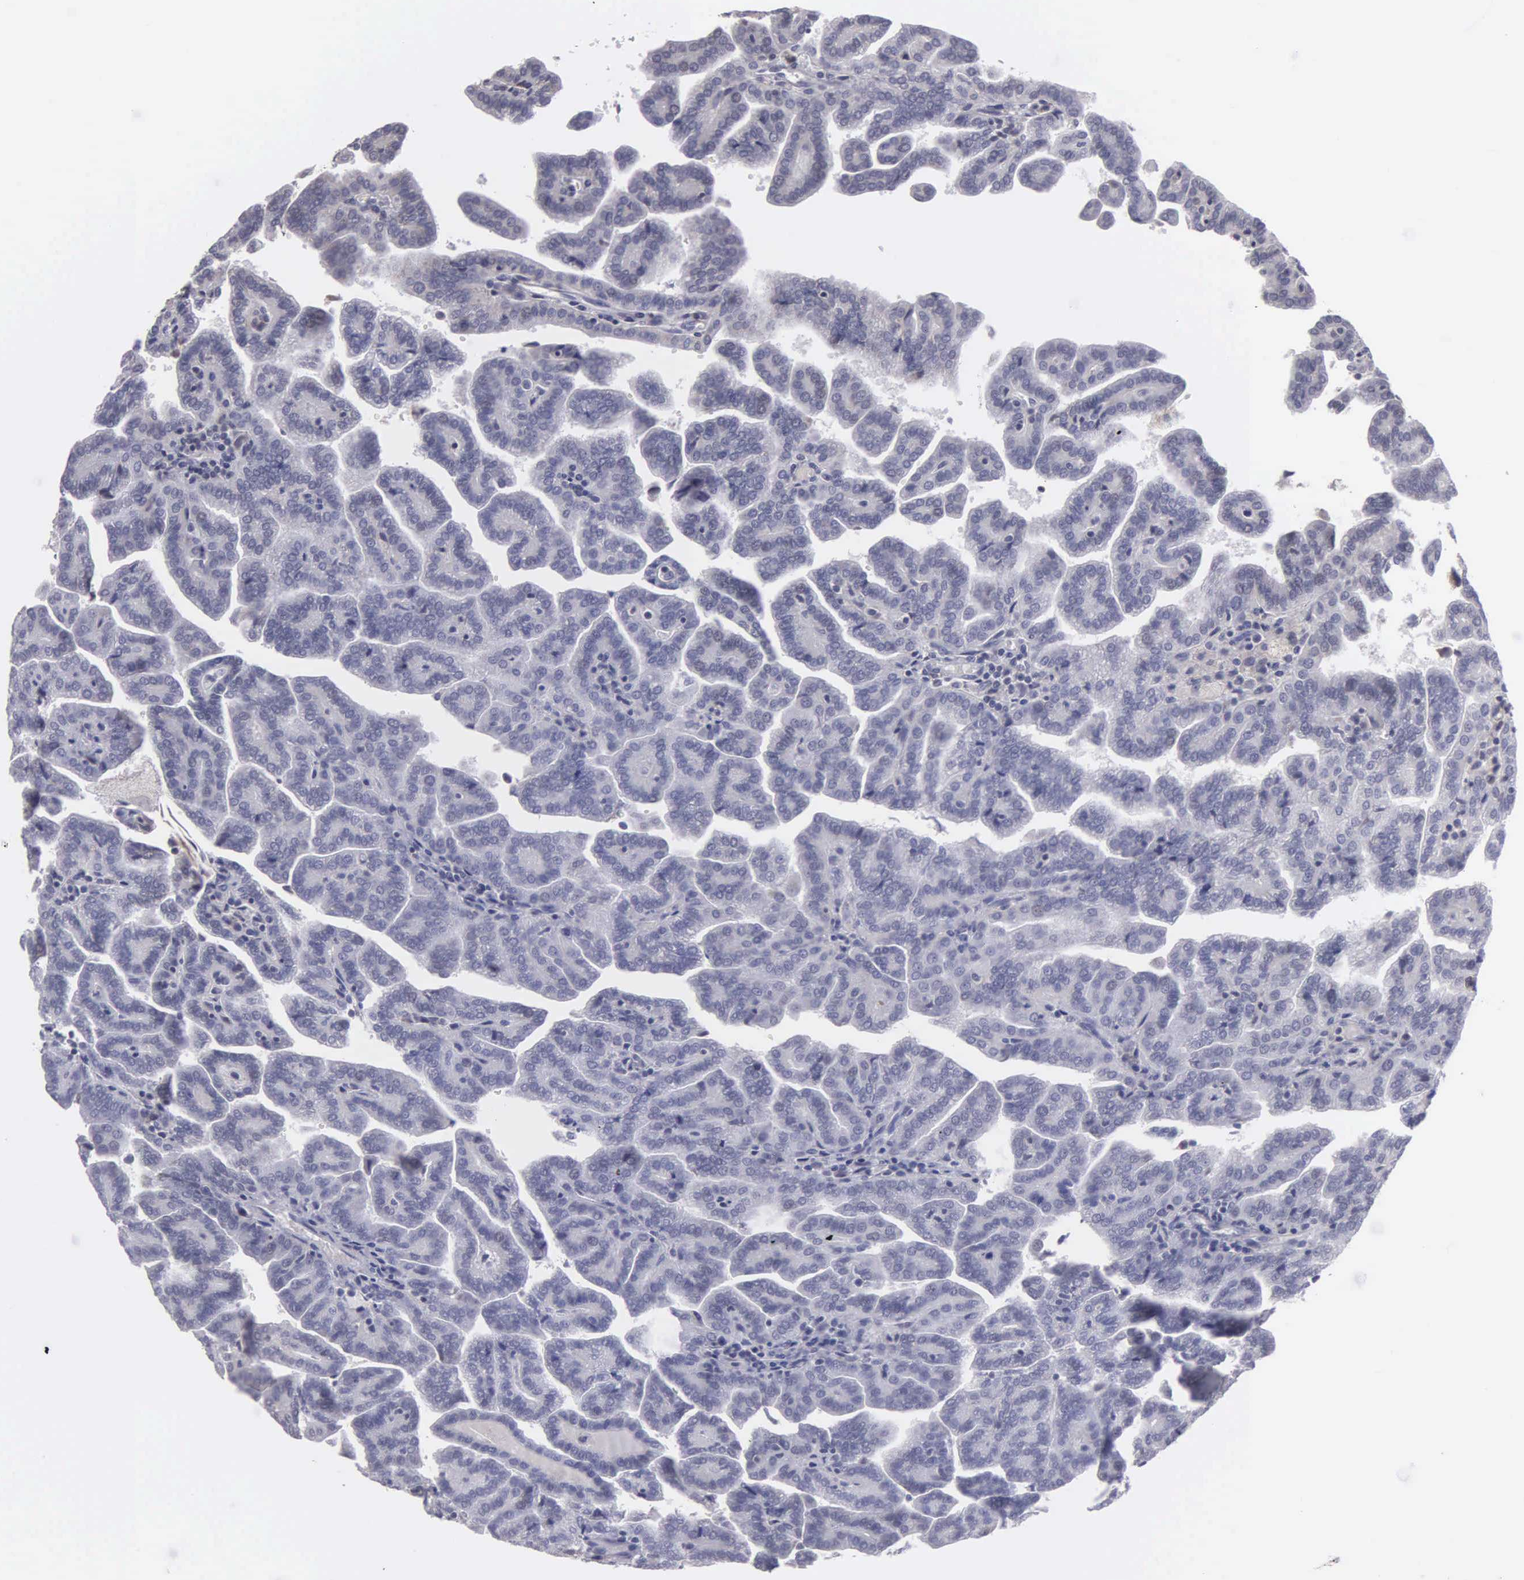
{"staining": {"intensity": "negative", "quantity": "none", "location": "none"}, "tissue": "renal cancer", "cell_type": "Tumor cells", "image_type": "cancer", "snomed": [{"axis": "morphology", "description": "Adenocarcinoma, NOS"}, {"axis": "topography", "description": "Kidney"}], "caption": "Immunohistochemical staining of human renal cancer (adenocarcinoma) demonstrates no significant expression in tumor cells.", "gene": "BRD1", "patient": {"sex": "male", "age": 61}}